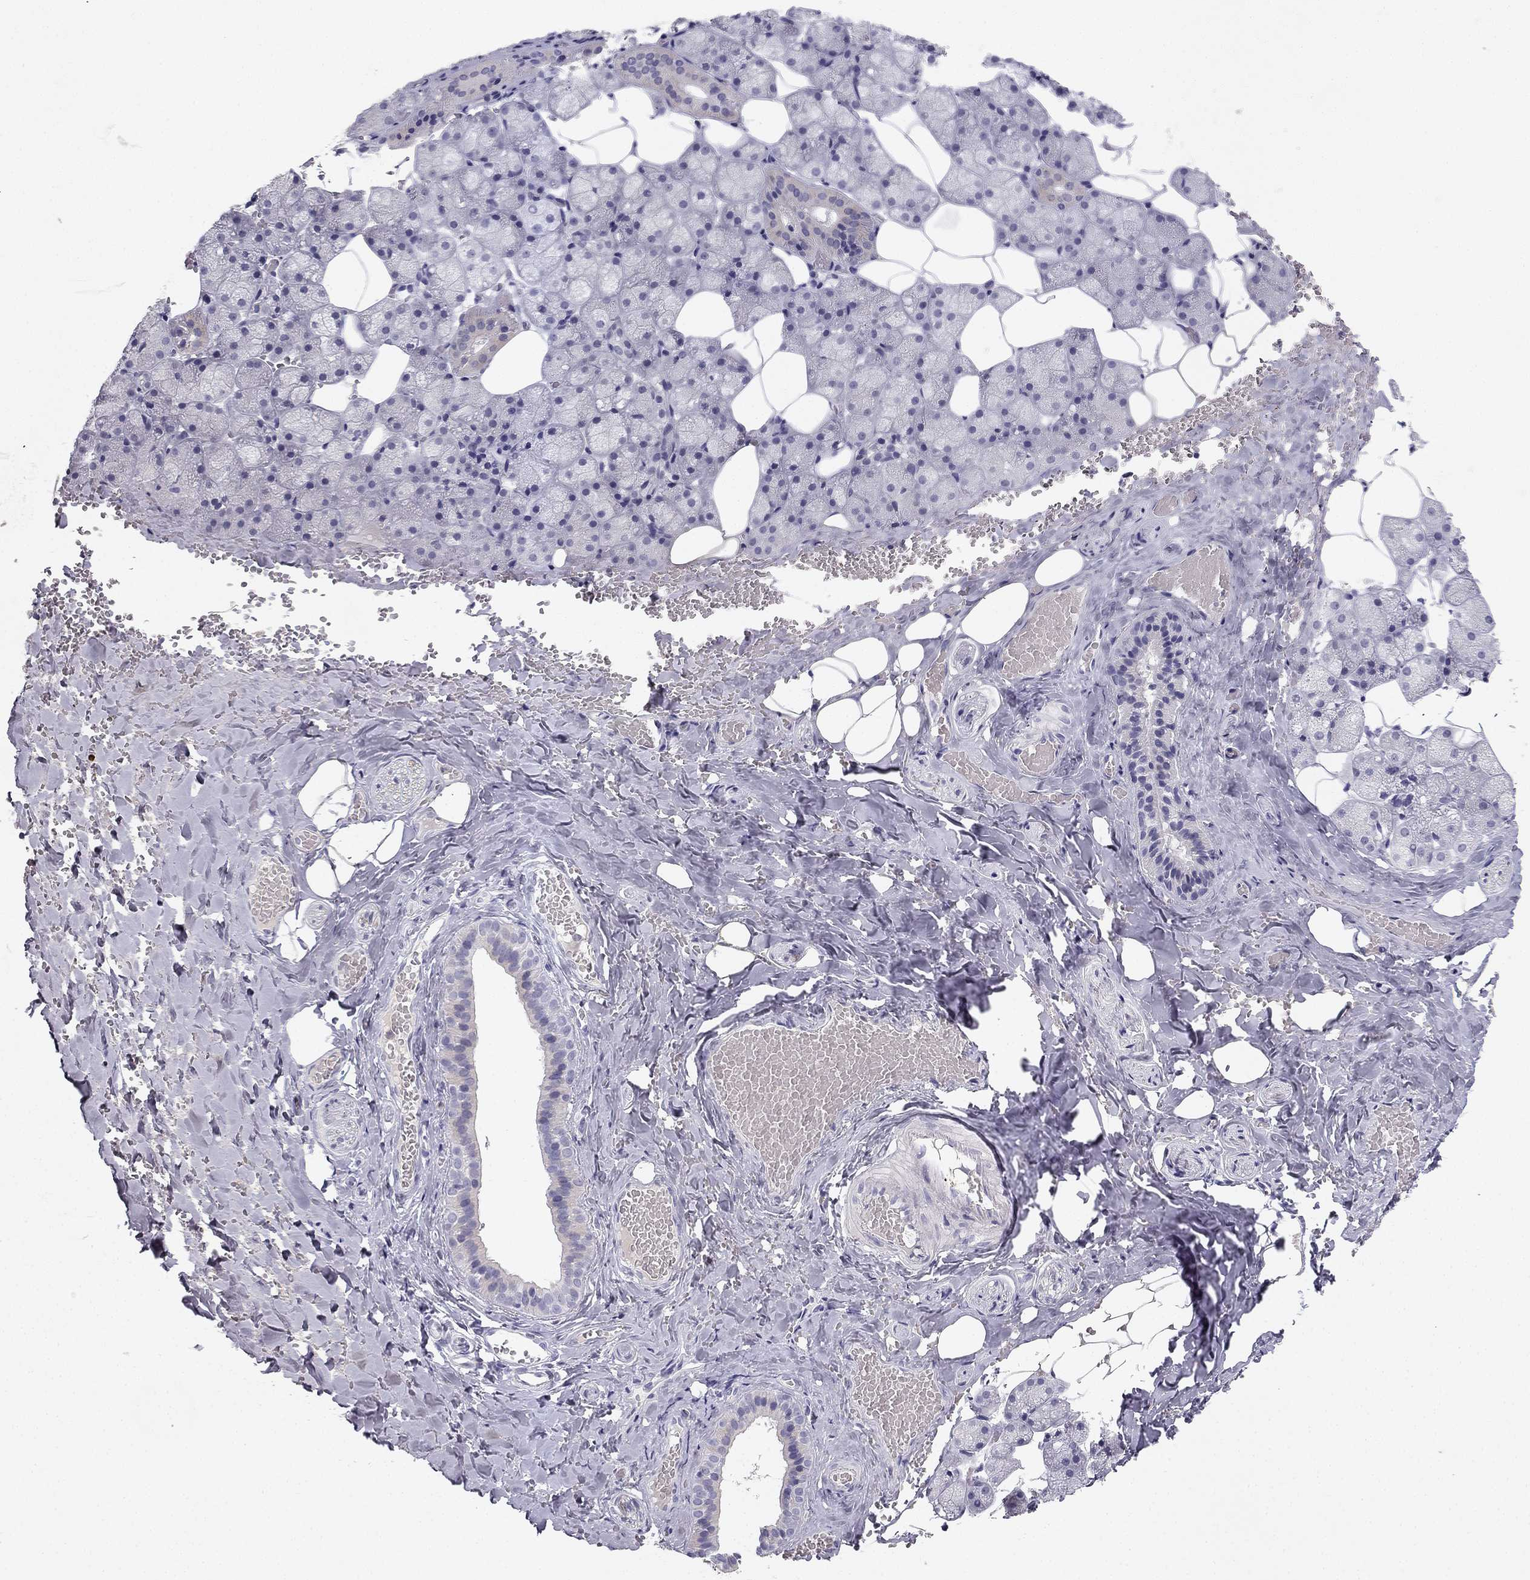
{"staining": {"intensity": "negative", "quantity": "none", "location": "none"}, "tissue": "salivary gland", "cell_type": "Glandular cells", "image_type": "normal", "snomed": [{"axis": "morphology", "description": "Normal tissue, NOS"}, {"axis": "topography", "description": "Salivary gland"}], "caption": "Immunohistochemical staining of normal human salivary gland shows no significant expression in glandular cells.", "gene": "SLC6A4", "patient": {"sex": "male", "age": 38}}